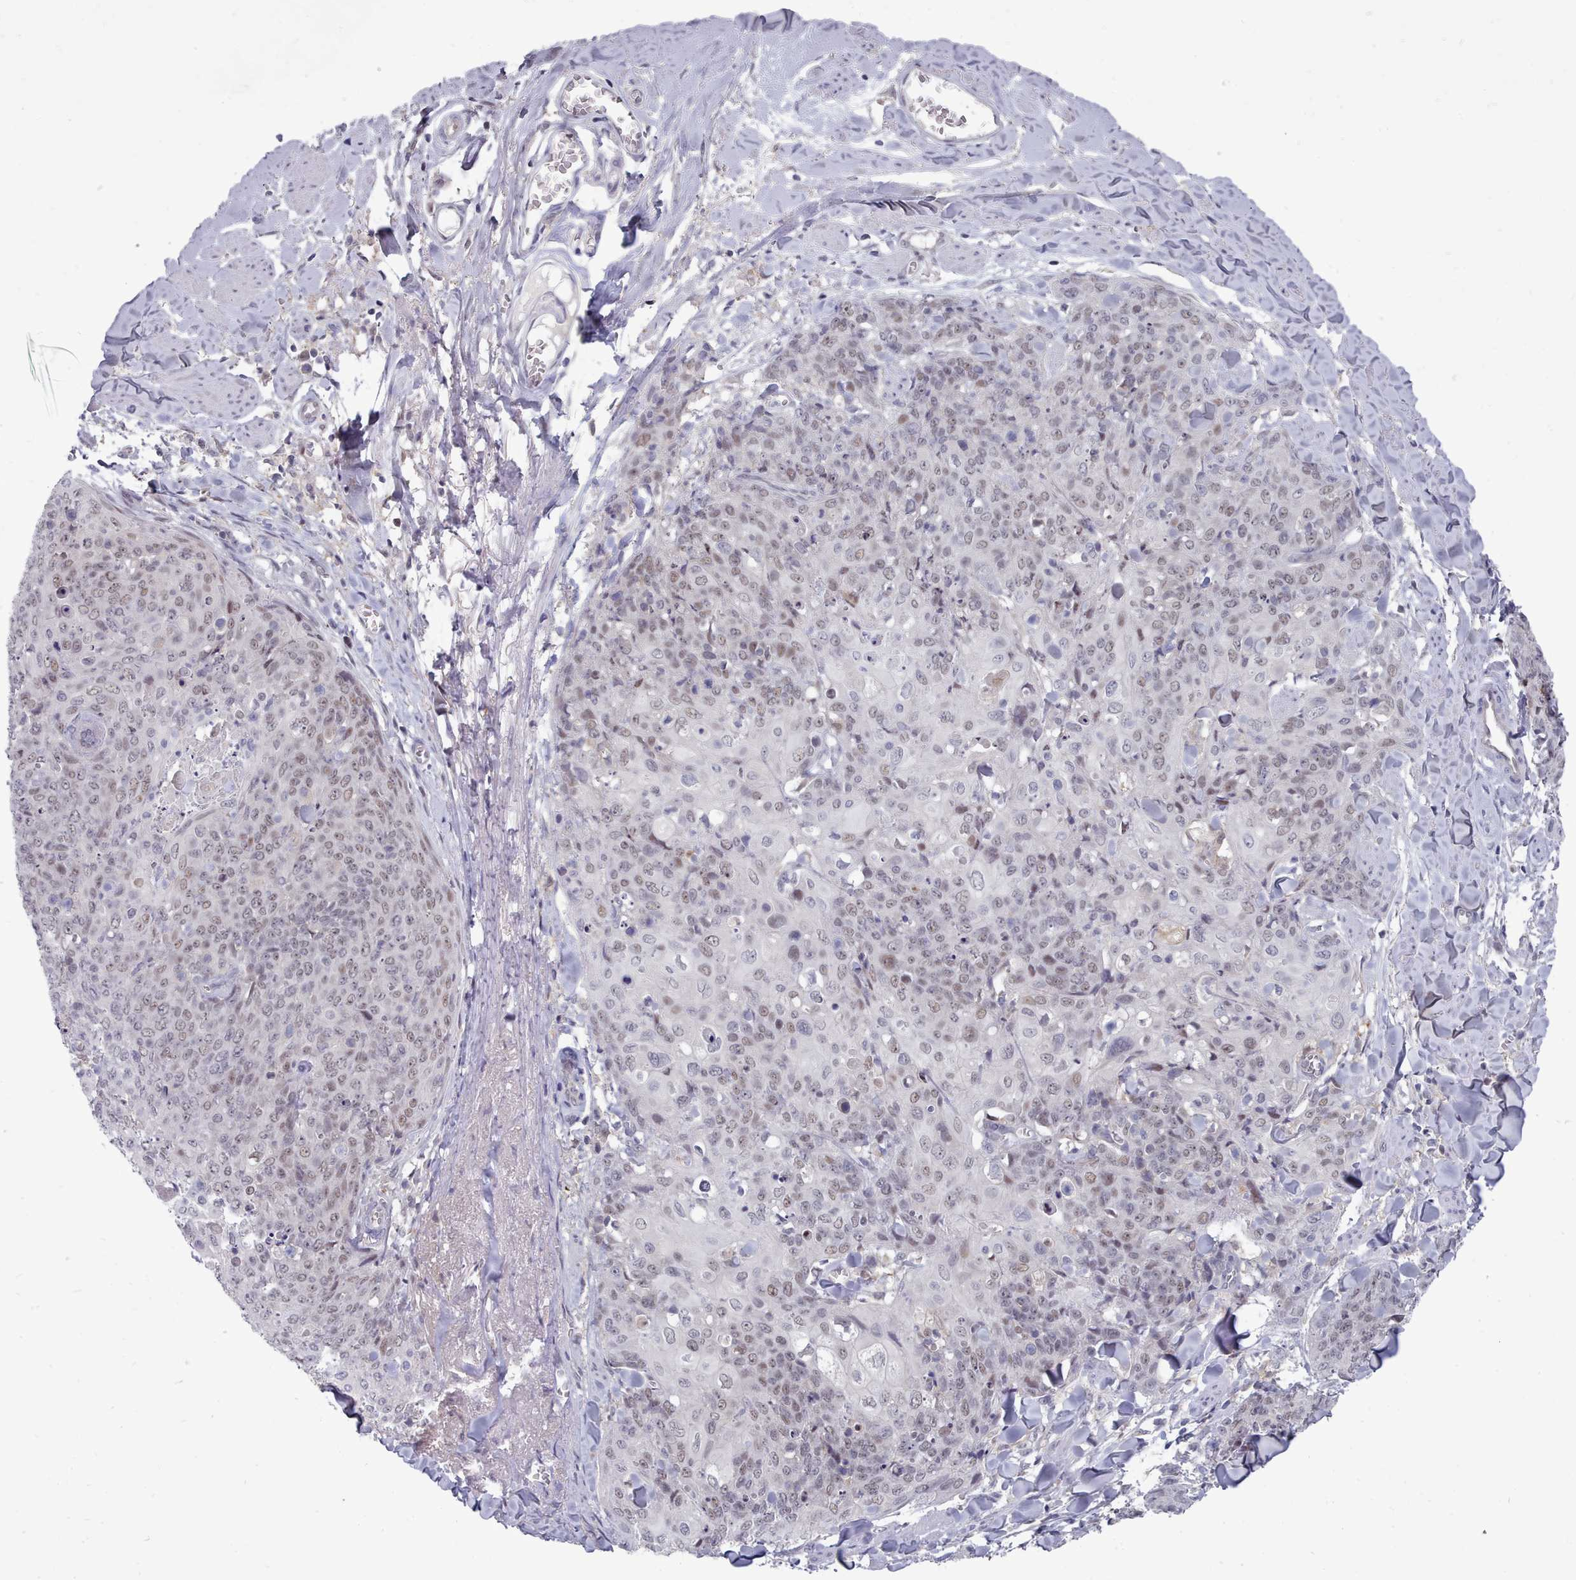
{"staining": {"intensity": "weak", "quantity": "25%-75%", "location": "nuclear"}, "tissue": "skin cancer", "cell_type": "Tumor cells", "image_type": "cancer", "snomed": [{"axis": "morphology", "description": "Squamous cell carcinoma, NOS"}, {"axis": "topography", "description": "Skin"}, {"axis": "topography", "description": "Vulva"}], "caption": "Brown immunohistochemical staining in squamous cell carcinoma (skin) demonstrates weak nuclear expression in approximately 25%-75% of tumor cells.", "gene": "GINS1", "patient": {"sex": "female", "age": 85}}